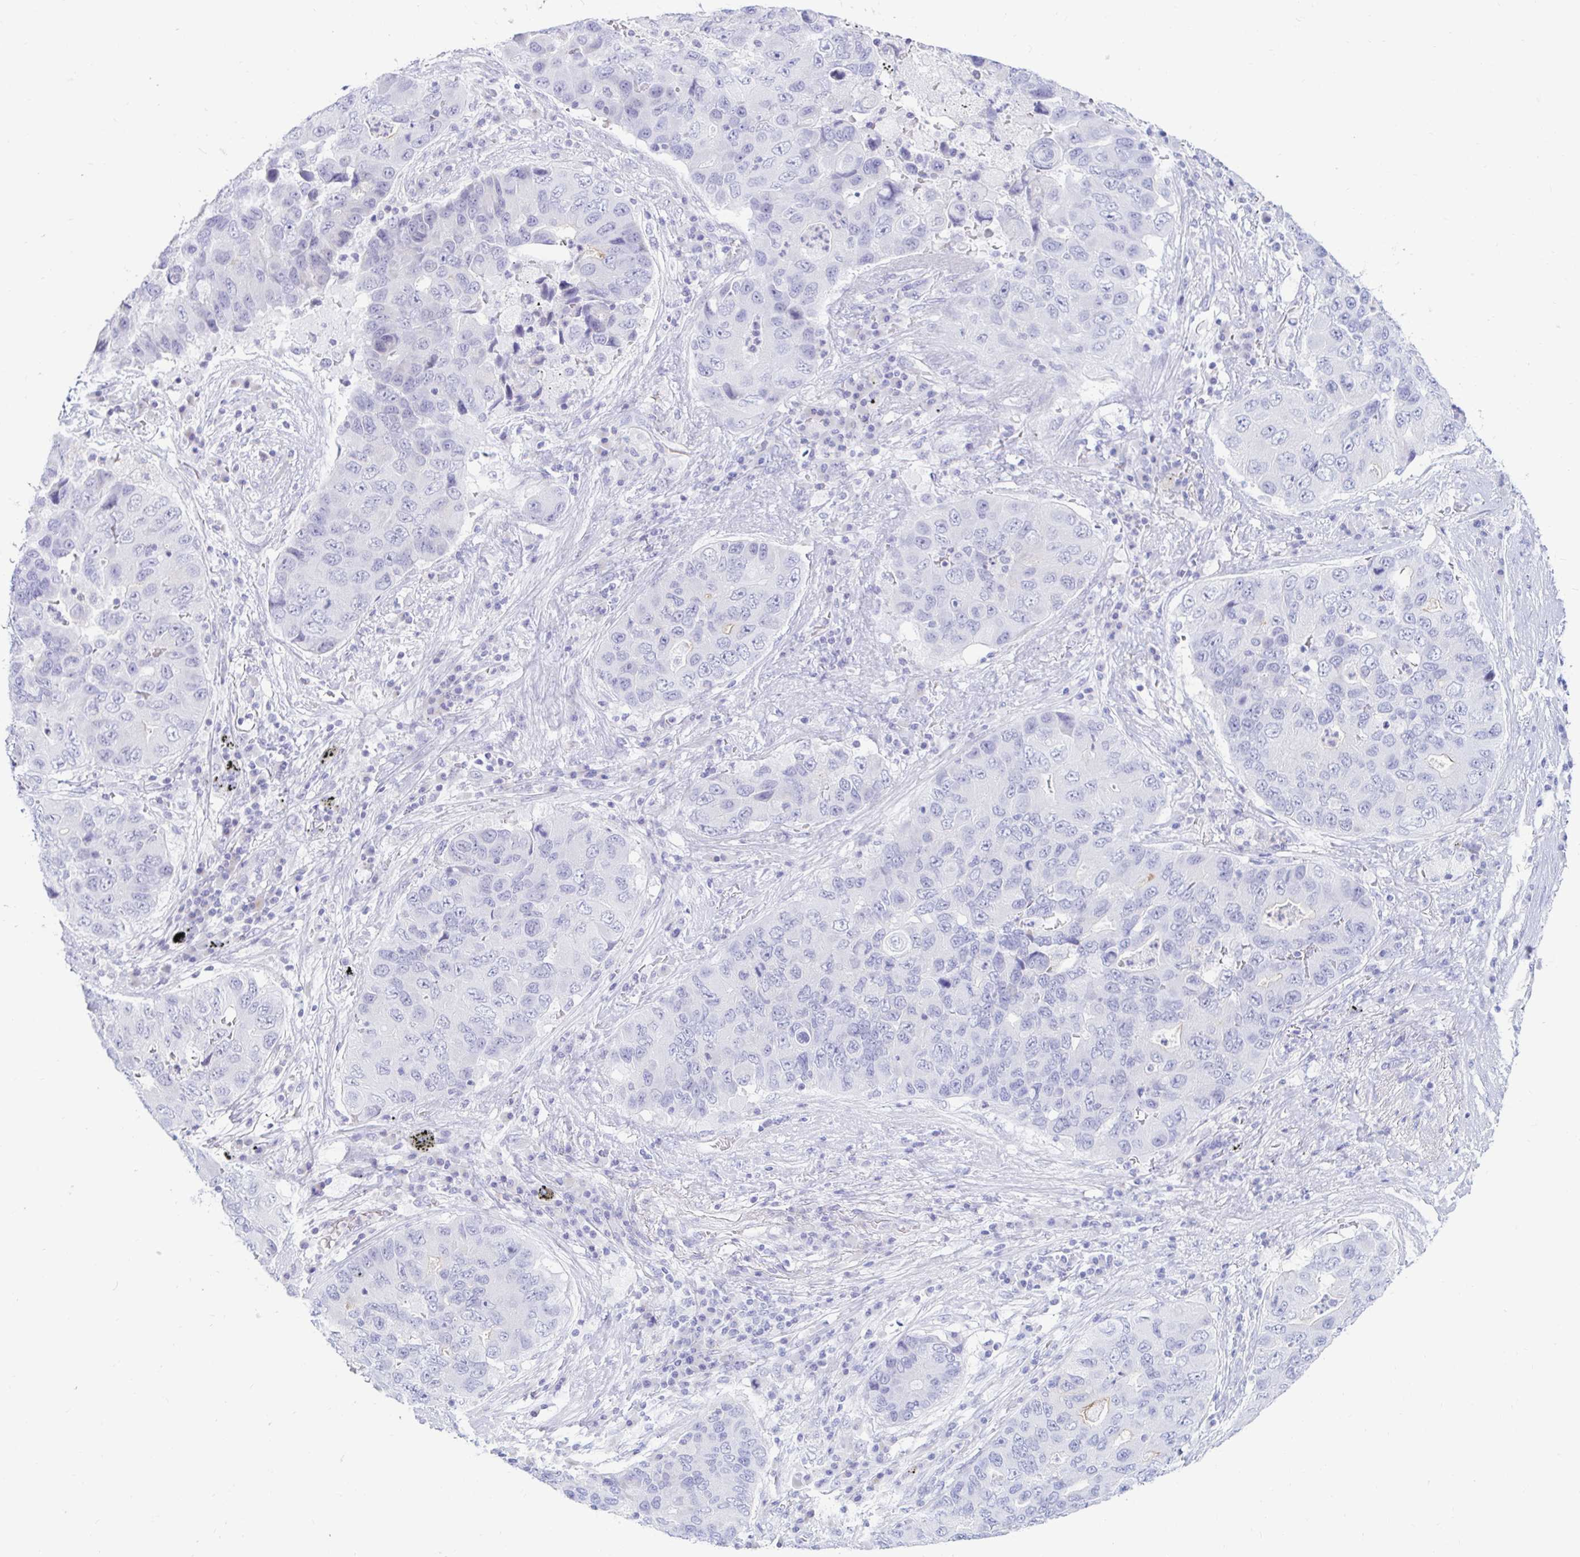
{"staining": {"intensity": "negative", "quantity": "none", "location": "none"}, "tissue": "lung cancer", "cell_type": "Tumor cells", "image_type": "cancer", "snomed": [{"axis": "morphology", "description": "Adenocarcinoma, NOS"}, {"axis": "morphology", "description": "Adenocarcinoma, metastatic, NOS"}, {"axis": "topography", "description": "Lymph node"}, {"axis": "topography", "description": "Lung"}], "caption": "Human adenocarcinoma (lung) stained for a protein using immunohistochemistry (IHC) reveals no expression in tumor cells.", "gene": "BEST1", "patient": {"sex": "female", "age": 54}}